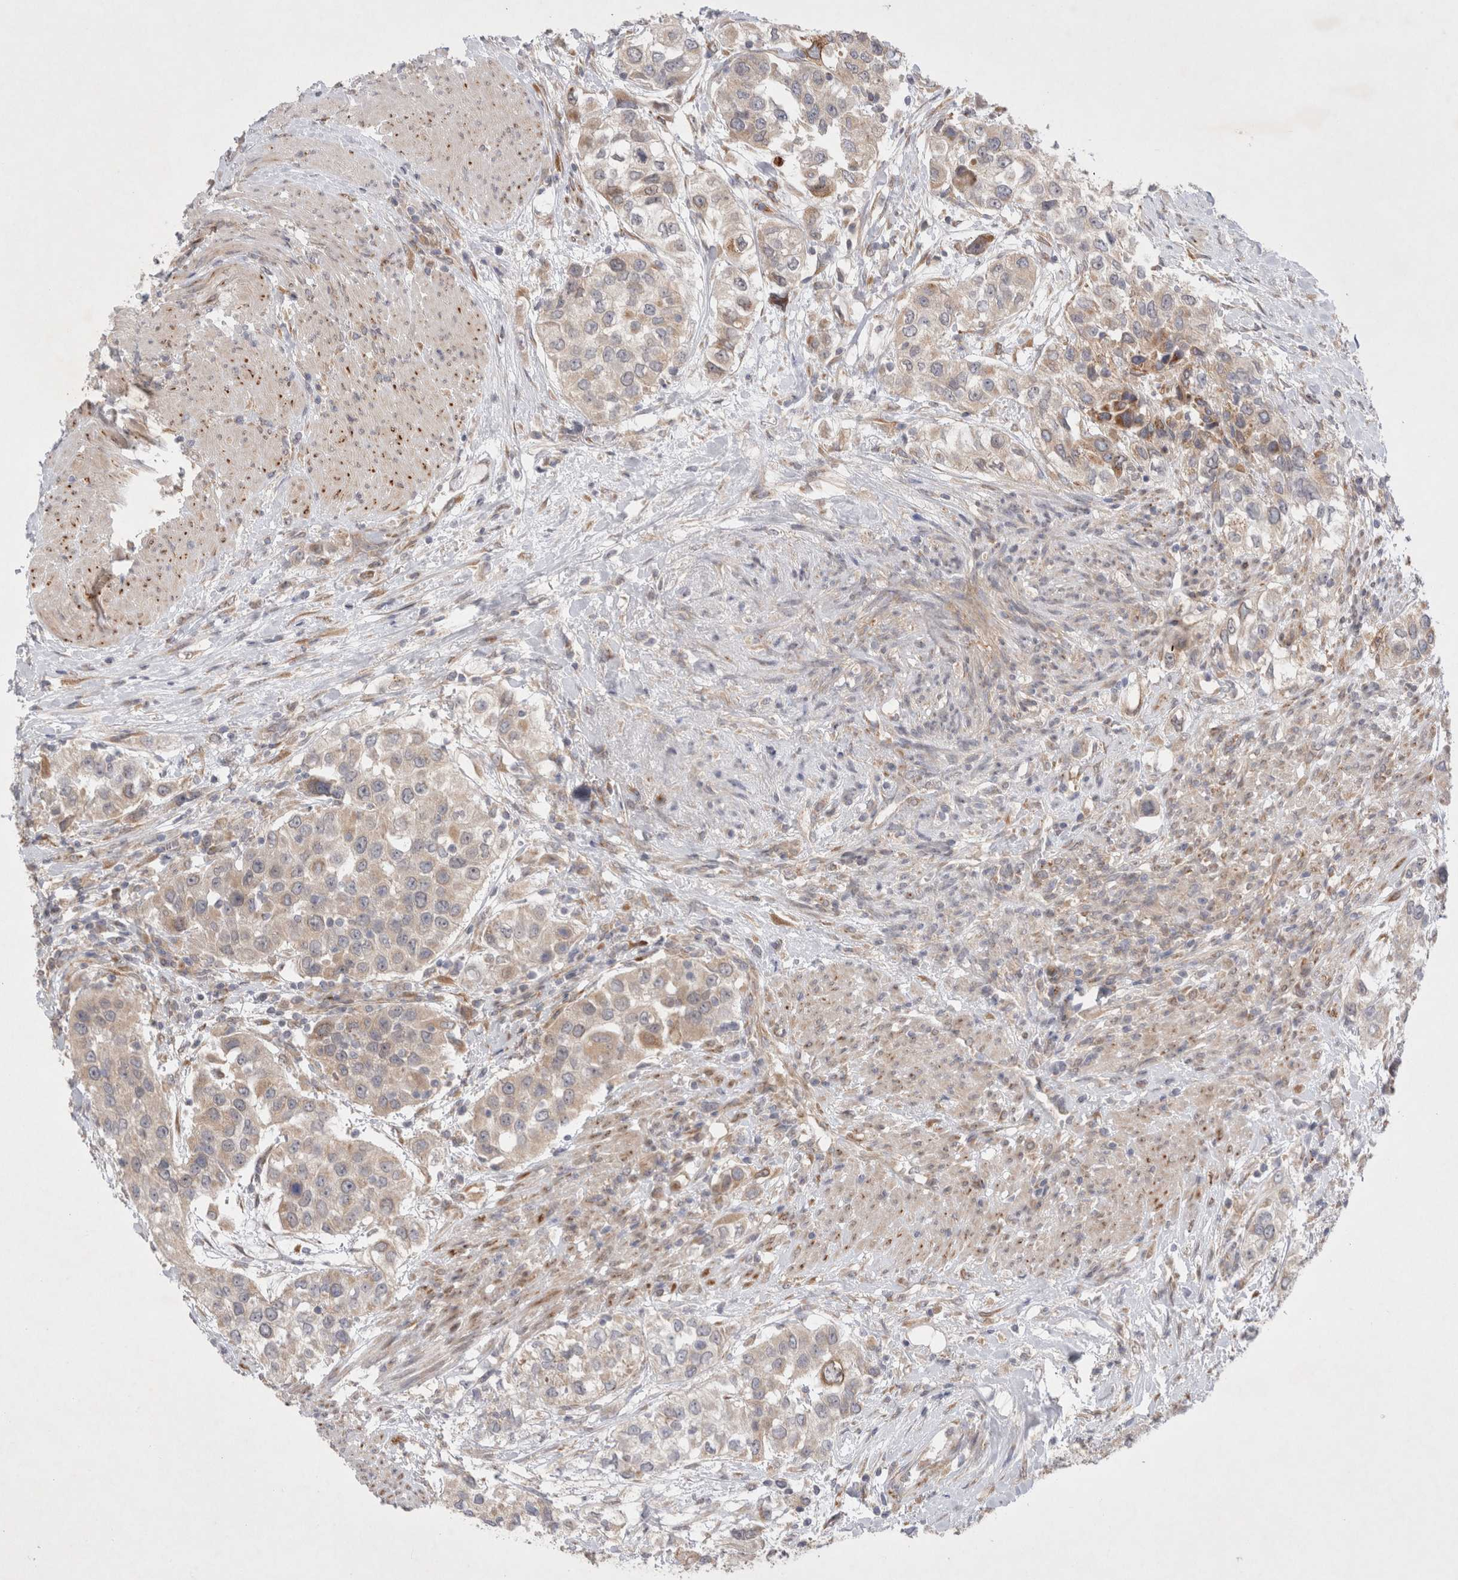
{"staining": {"intensity": "moderate", "quantity": "<25%", "location": "cytoplasmic/membranous"}, "tissue": "urothelial cancer", "cell_type": "Tumor cells", "image_type": "cancer", "snomed": [{"axis": "morphology", "description": "Urothelial carcinoma, High grade"}, {"axis": "topography", "description": "Urinary bladder"}], "caption": "Tumor cells exhibit low levels of moderate cytoplasmic/membranous expression in approximately <25% of cells in high-grade urothelial carcinoma.", "gene": "NPC1", "patient": {"sex": "female", "age": 80}}